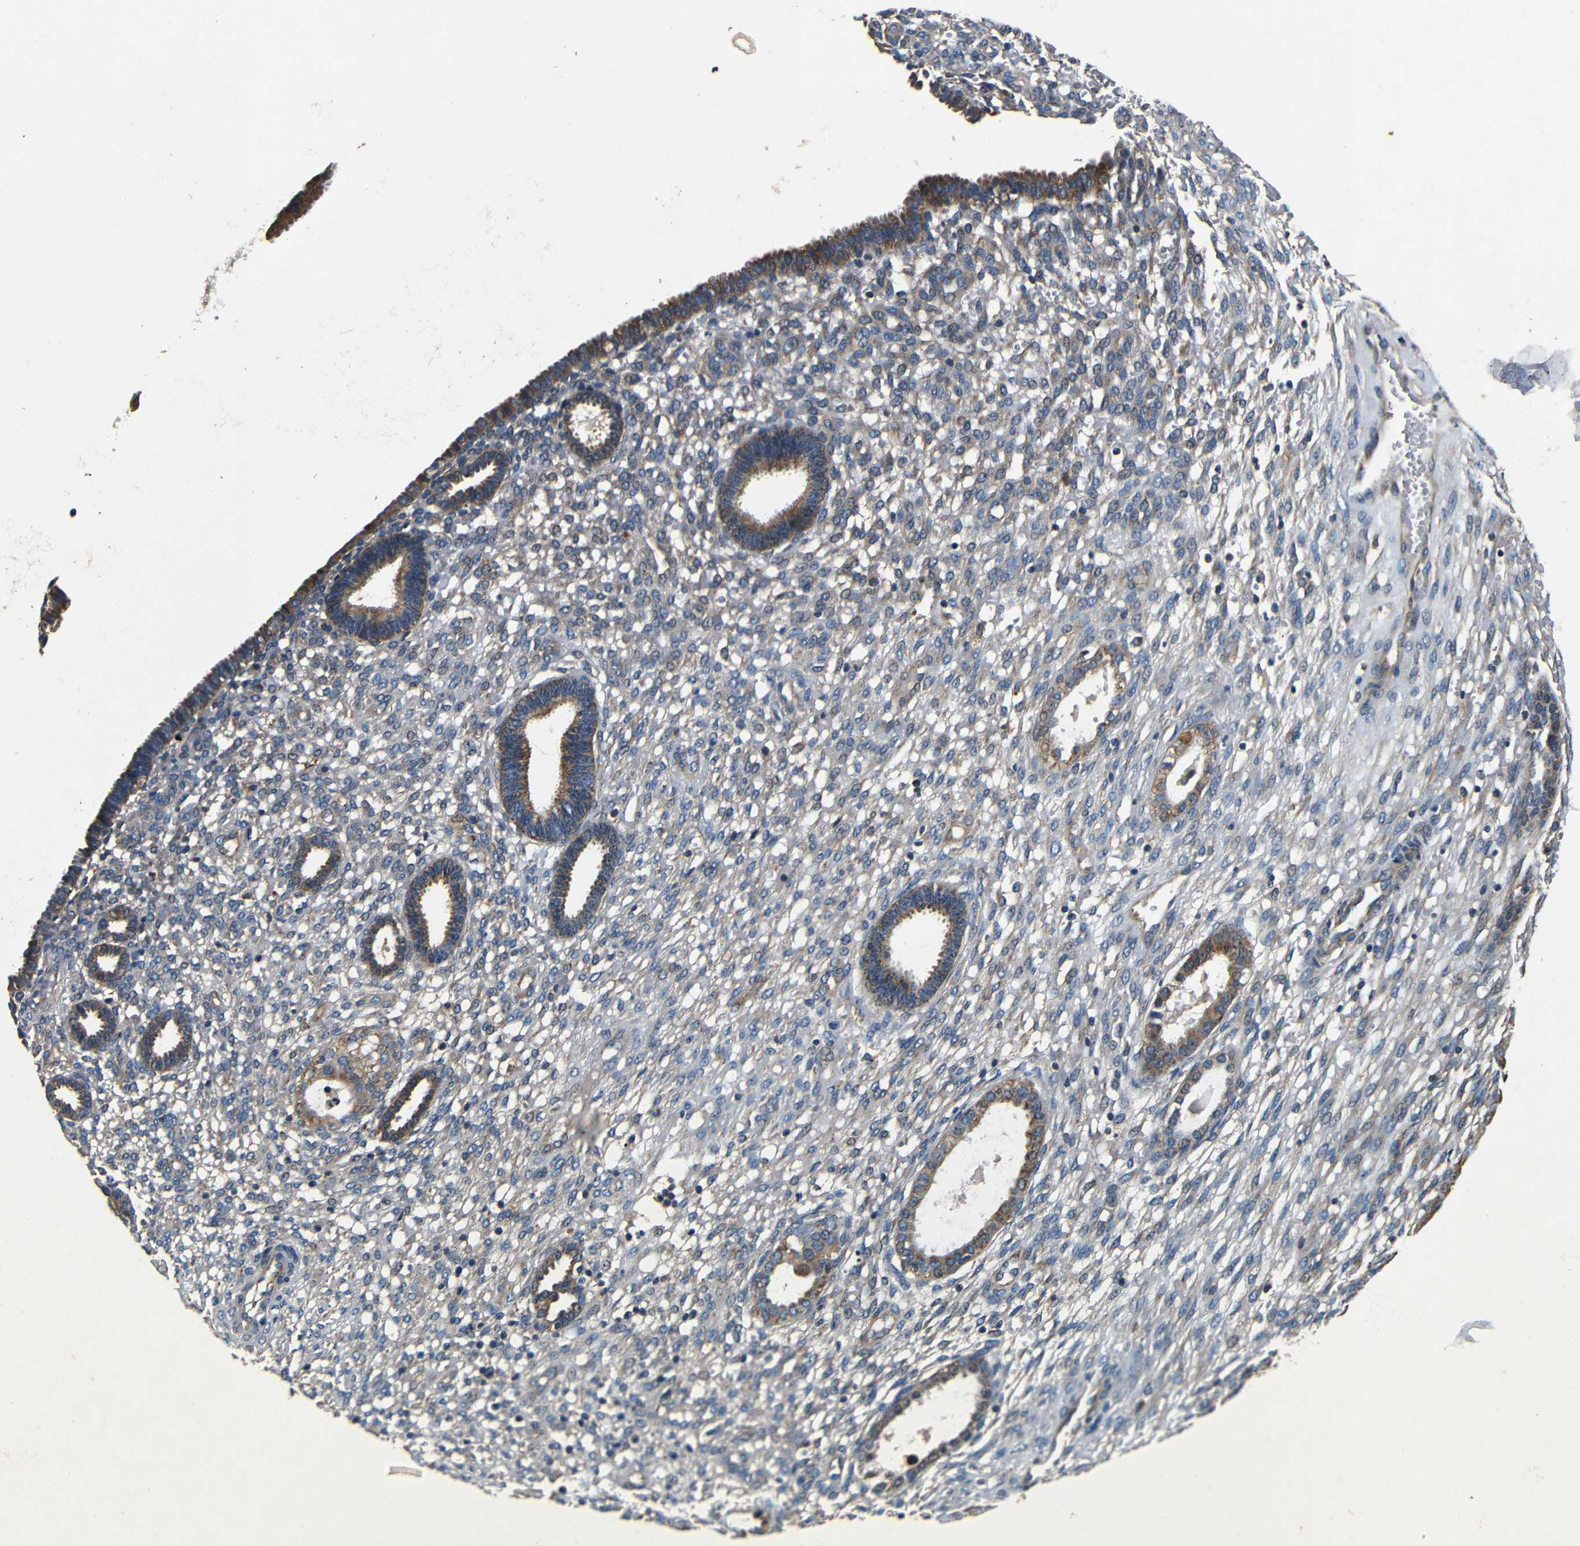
{"staining": {"intensity": "weak", "quantity": "<25%", "location": "cytoplasmic/membranous"}, "tissue": "endometrium", "cell_type": "Cells in endometrial stroma", "image_type": "normal", "snomed": [{"axis": "morphology", "description": "Normal tissue, NOS"}, {"axis": "topography", "description": "Endometrium"}], "caption": "This is a image of IHC staining of normal endometrium, which shows no expression in cells in endometrial stroma.", "gene": "MTX1", "patient": {"sex": "female", "age": 61}}